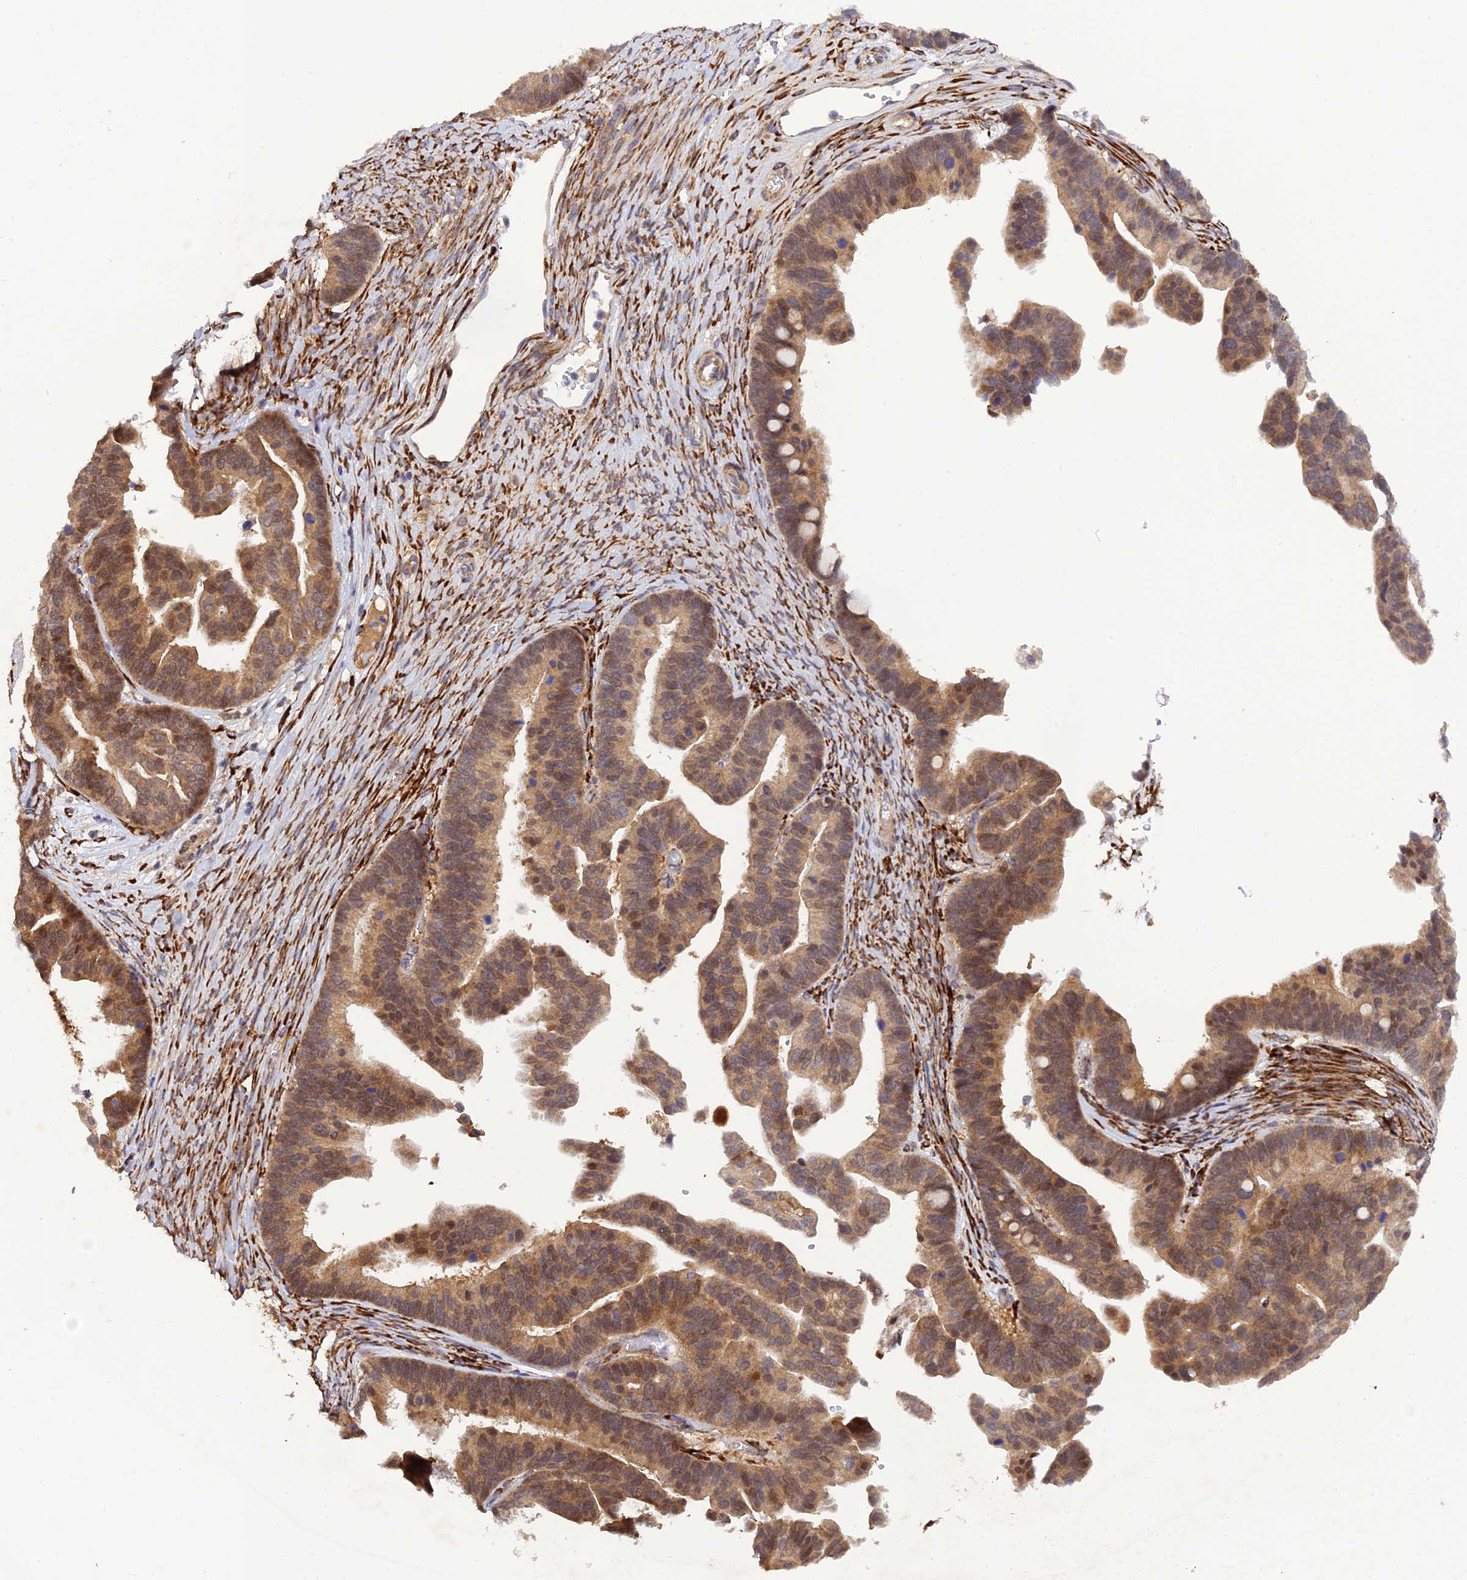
{"staining": {"intensity": "moderate", "quantity": ">75%", "location": "cytoplasmic/membranous"}, "tissue": "ovarian cancer", "cell_type": "Tumor cells", "image_type": "cancer", "snomed": [{"axis": "morphology", "description": "Cystadenocarcinoma, serous, NOS"}, {"axis": "topography", "description": "Ovary"}], "caption": "The histopathology image exhibits a brown stain indicating the presence of a protein in the cytoplasmic/membranous of tumor cells in ovarian serous cystadenocarcinoma. The protein of interest is shown in brown color, while the nuclei are stained blue.", "gene": "P3H3", "patient": {"sex": "female", "age": 56}}